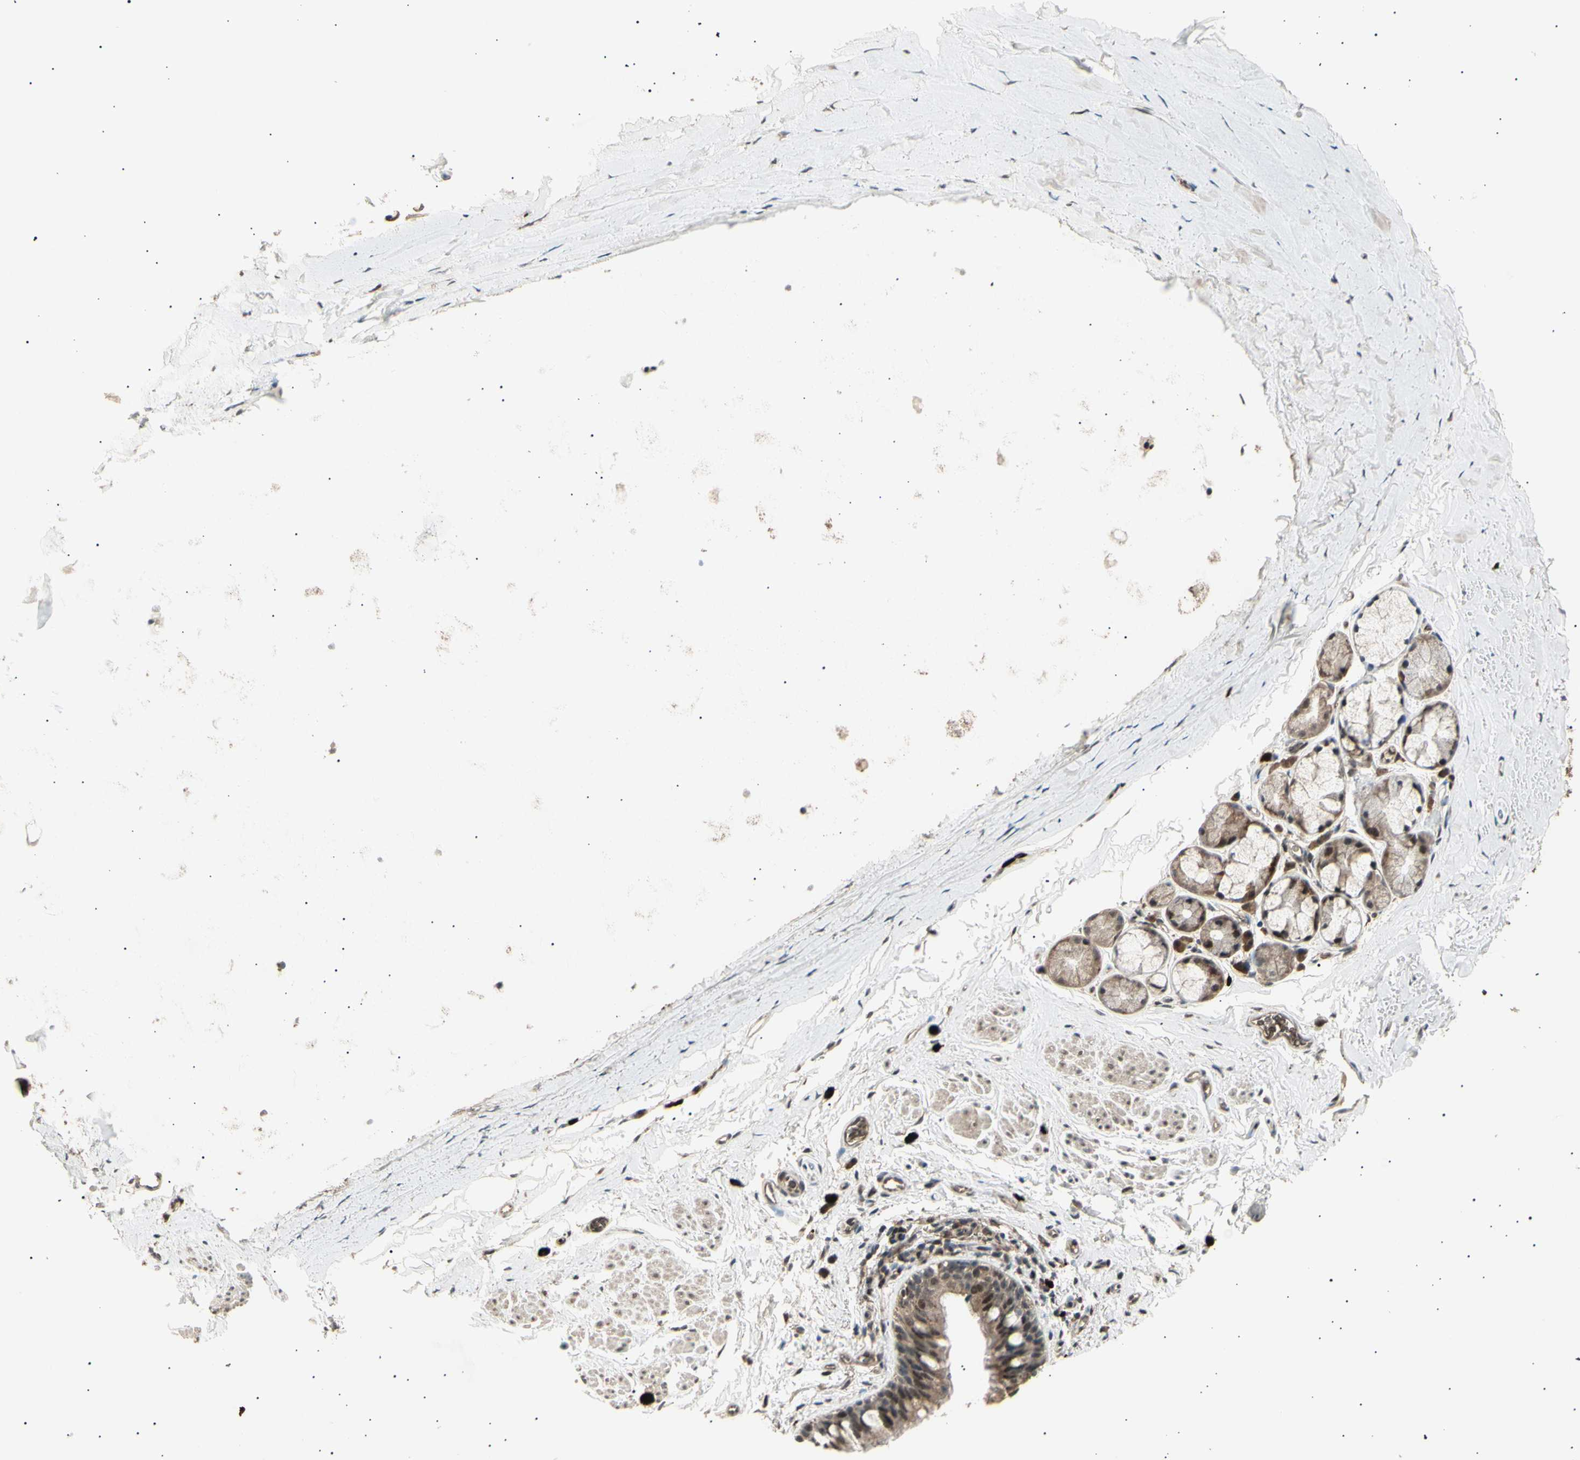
{"staining": {"intensity": "weak", "quantity": ">75%", "location": "cytoplasmic/membranous,nuclear"}, "tissue": "bronchus", "cell_type": "Respiratory epithelial cells", "image_type": "normal", "snomed": [{"axis": "morphology", "description": "Normal tissue, NOS"}, {"axis": "morphology", "description": "Malignant melanoma, Metastatic site"}, {"axis": "topography", "description": "Bronchus"}, {"axis": "topography", "description": "Lung"}], "caption": "Immunohistochemistry of unremarkable human bronchus reveals low levels of weak cytoplasmic/membranous,nuclear staining in approximately >75% of respiratory epithelial cells. The protein of interest is shown in brown color, while the nuclei are stained blue.", "gene": "NUAK2", "patient": {"sex": "male", "age": 64}}